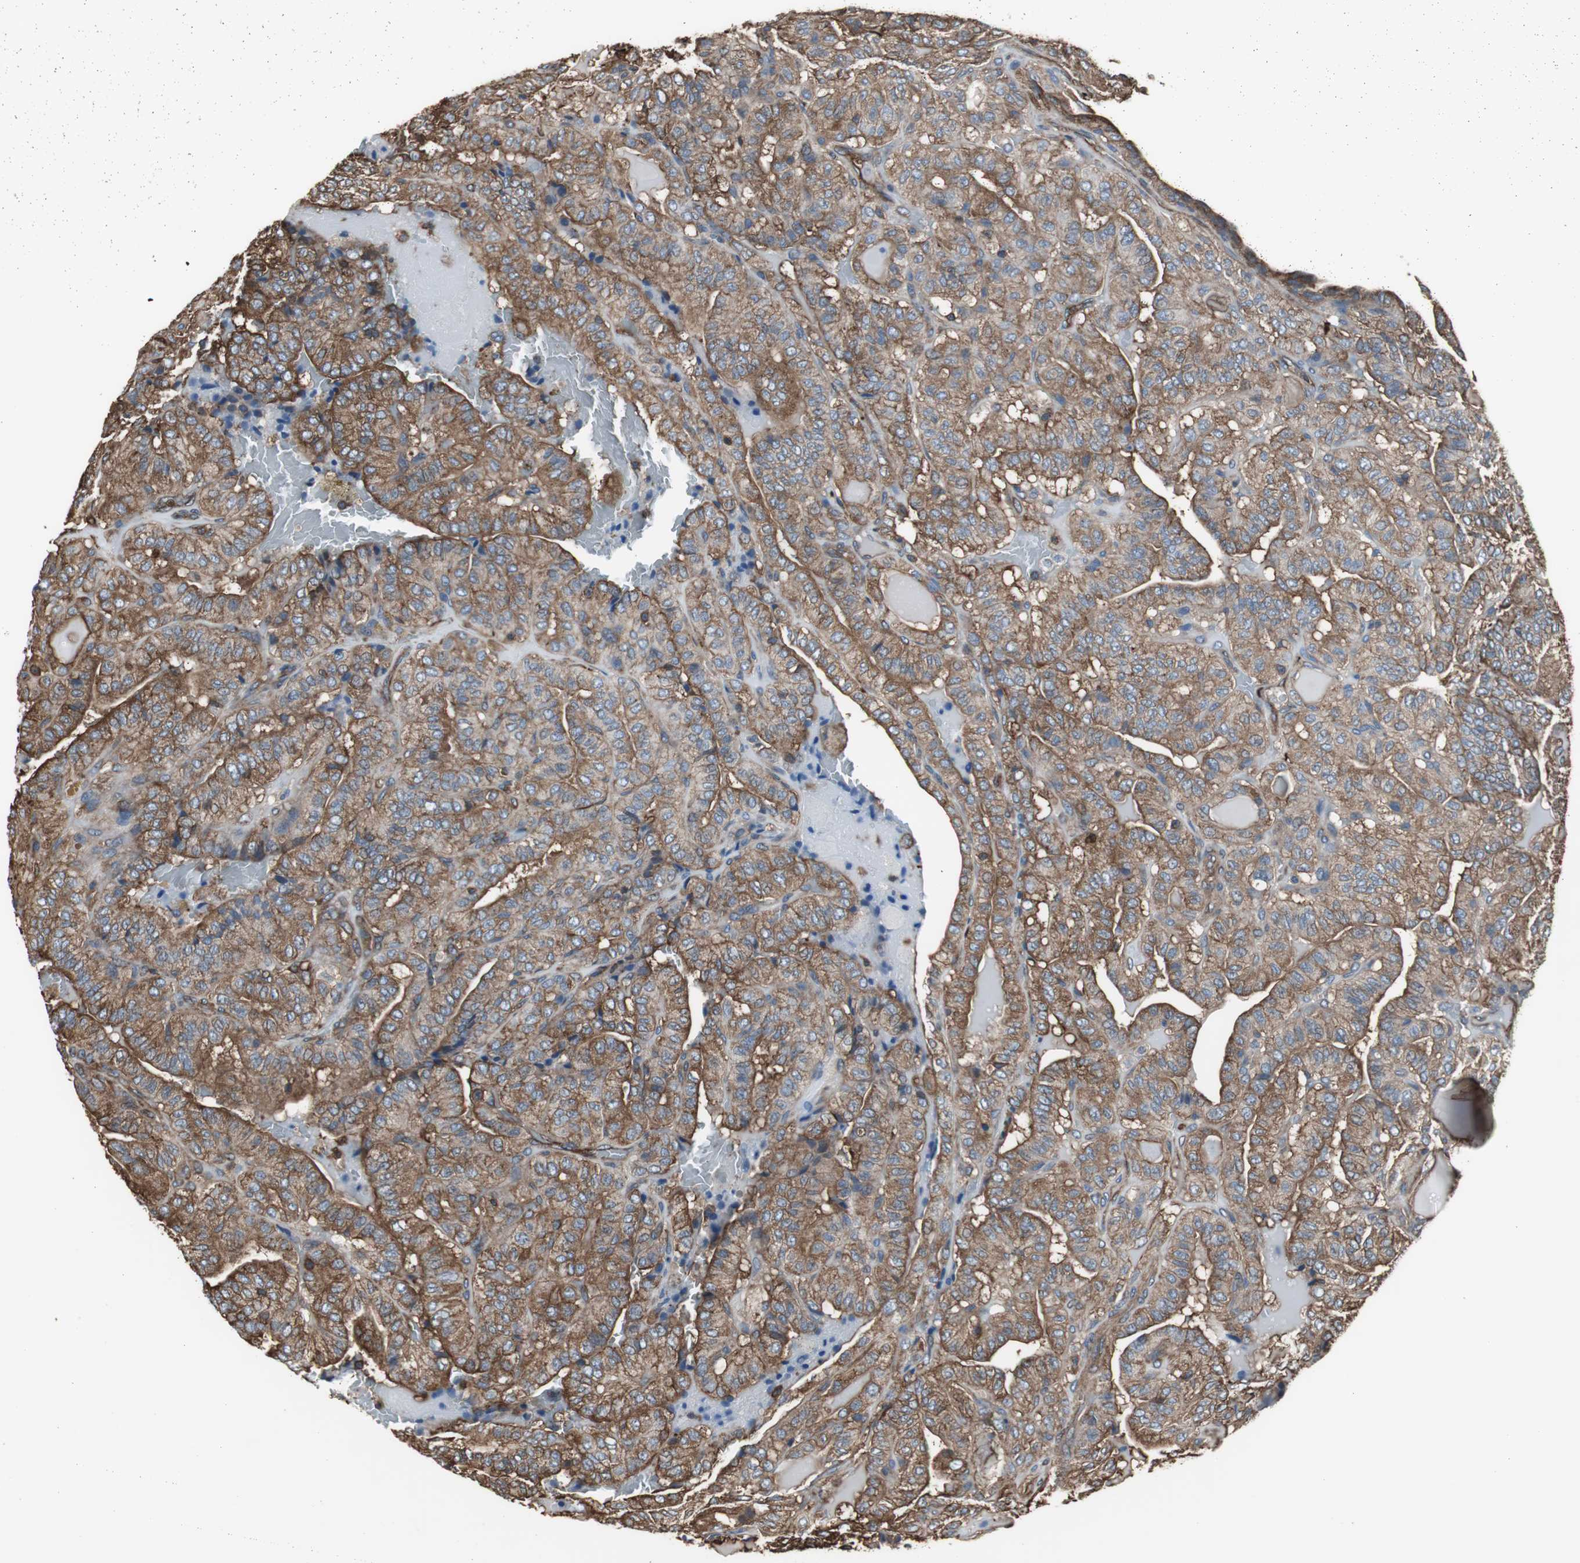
{"staining": {"intensity": "strong", "quantity": ">75%", "location": "cytoplasmic/membranous"}, "tissue": "thyroid cancer", "cell_type": "Tumor cells", "image_type": "cancer", "snomed": [{"axis": "morphology", "description": "Papillary adenocarcinoma, NOS"}, {"axis": "topography", "description": "Thyroid gland"}], "caption": "Papillary adenocarcinoma (thyroid) stained with IHC demonstrates strong cytoplasmic/membranous staining in about >75% of tumor cells.", "gene": "ACTN1", "patient": {"sex": "male", "age": 77}}